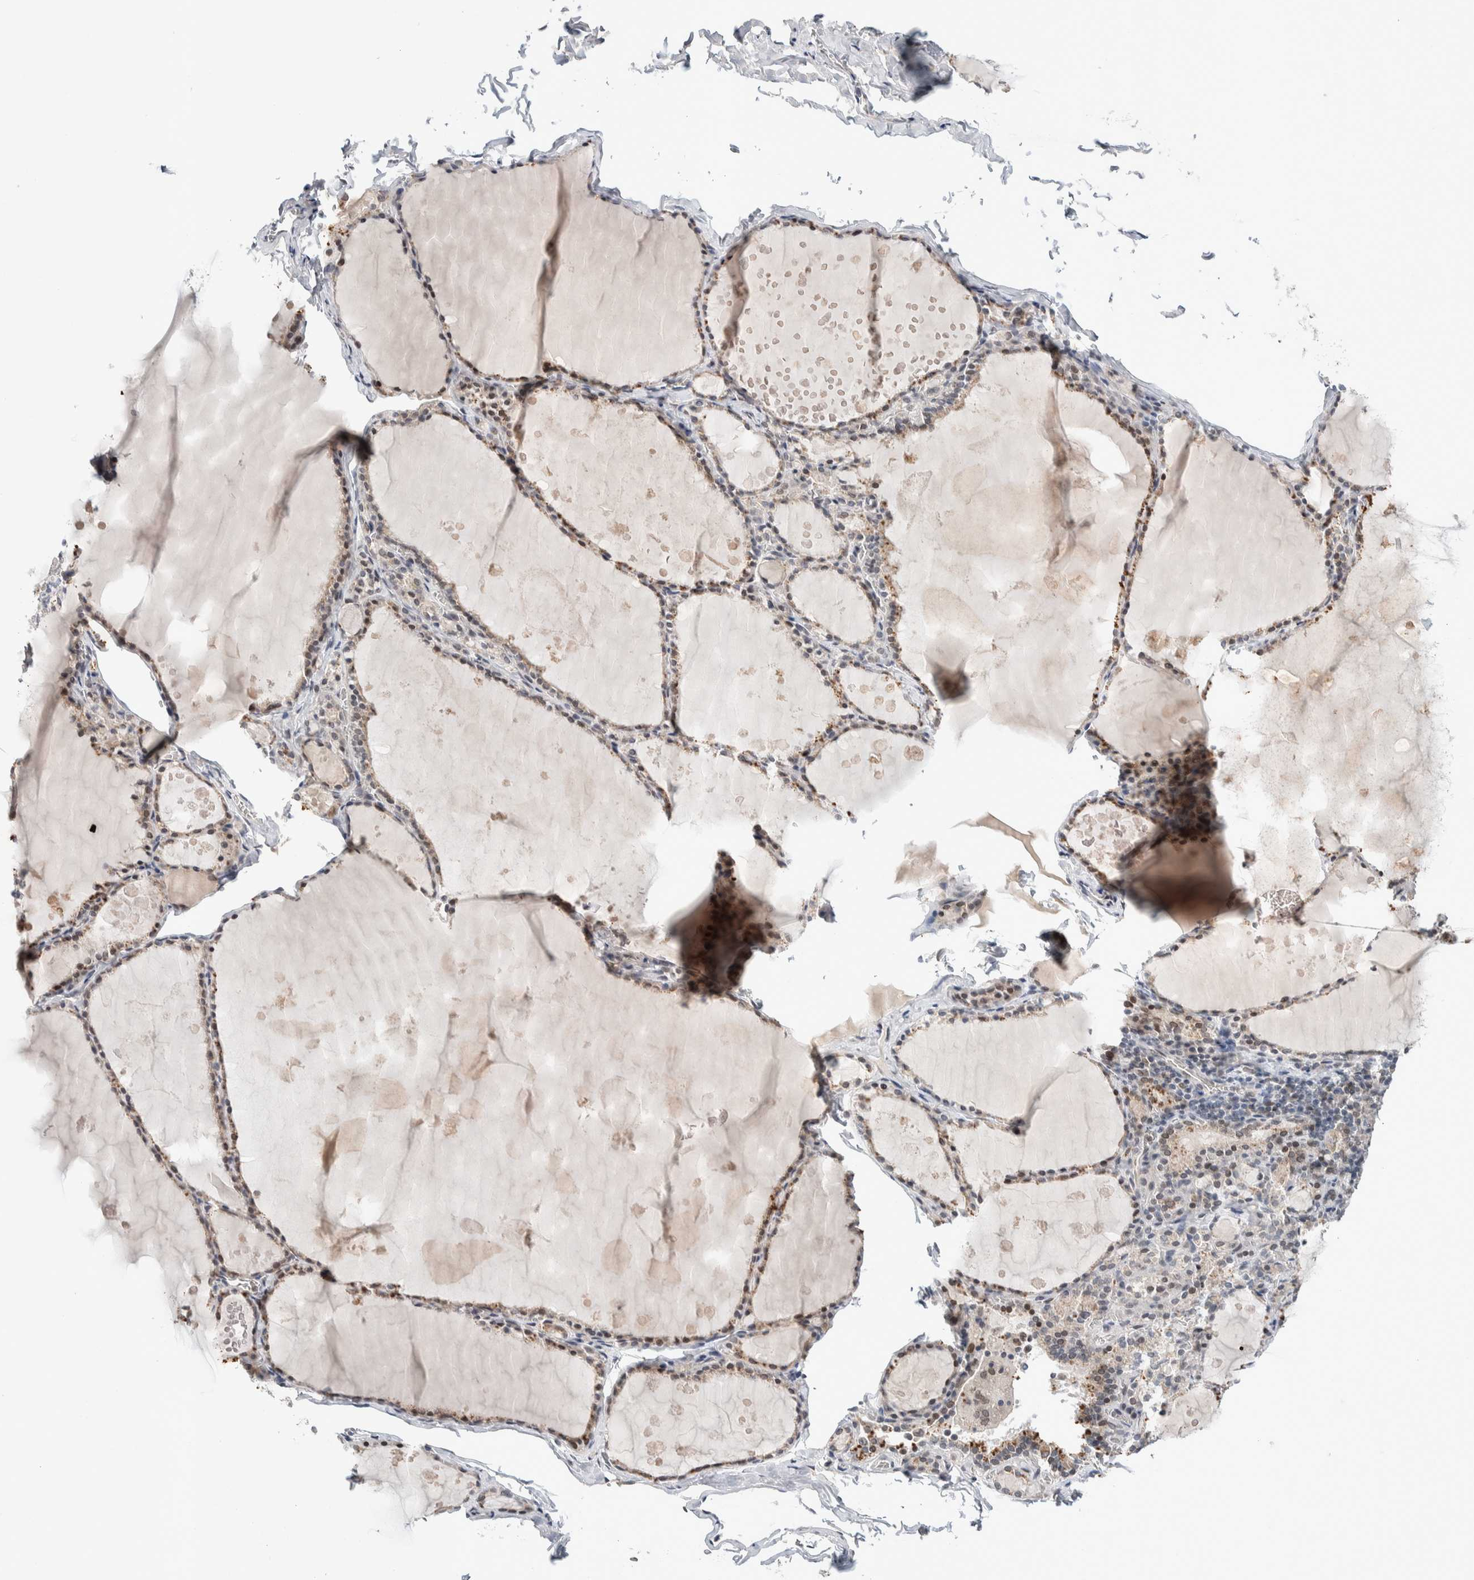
{"staining": {"intensity": "weak", "quantity": ">75%", "location": "cytoplasmic/membranous,nuclear"}, "tissue": "thyroid gland", "cell_type": "Glandular cells", "image_type": "normal", "snomed": [{"axis": "morphology", "description": "Normal tissue, NOS"}, {"axis": "topography", "description": "Thyroid gland"}], "caption": "The photomicrograph shows staining of normal thyroid gland, revealing weak cytoplasmic/membranous,nuclear protein staining (brown color) within glandular cells. Nuclei are stained in blue.", "gene": "CRAT", "patient": {"sex": "male", "age": 56}}